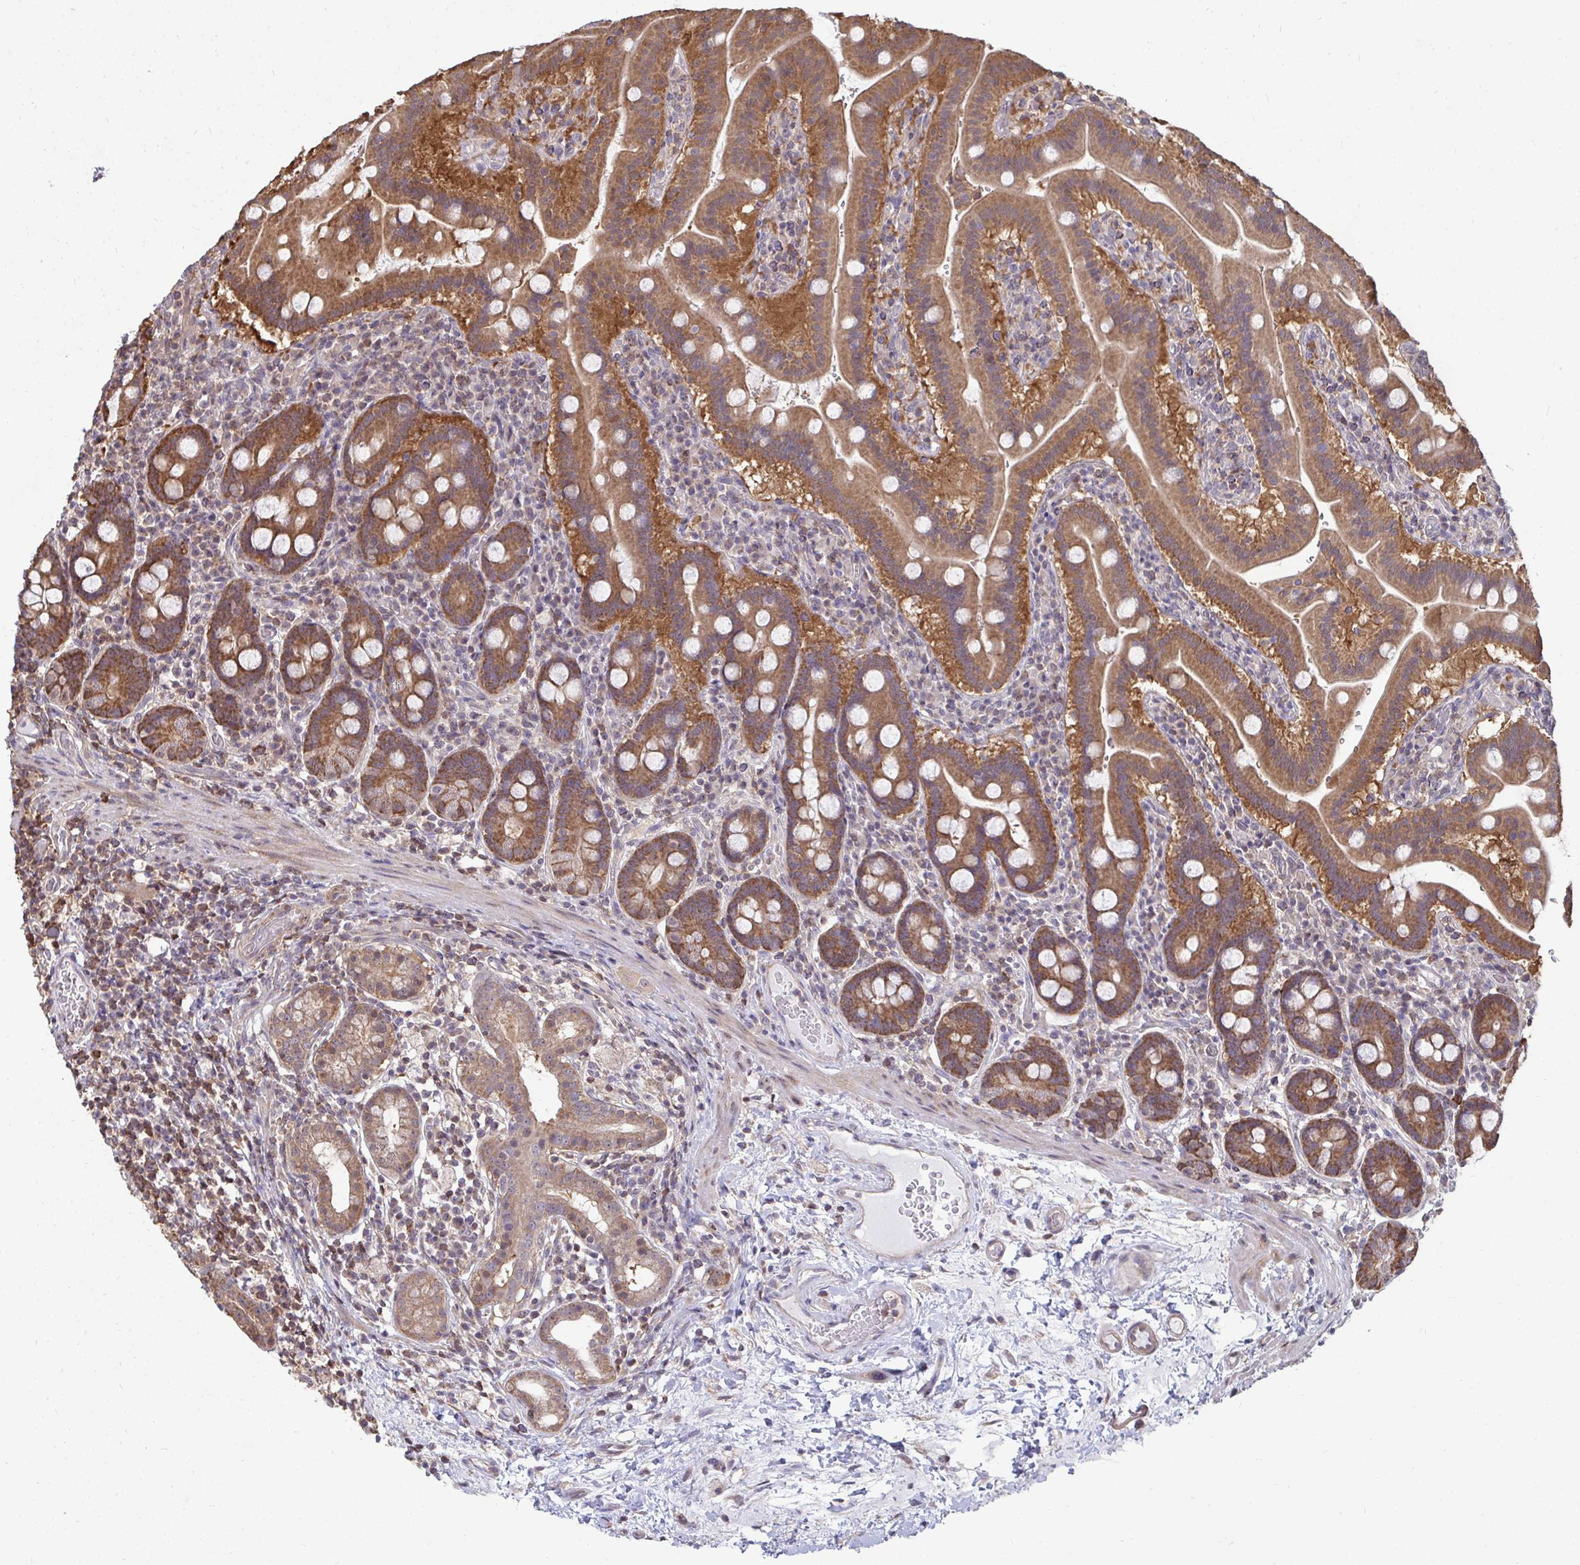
{"staining": {"intensity": "moderate", "quantity": ">75%", "location": "cytoplasmic/membranous"}, "tissue": "small intestine", "cell_type": "Glandular cells", "image_type": "normal", "snomed": [{"axis": "morphology", "description": "Normal tissue, NOS"}, {"axis": "topography", "description": "Small intestine"}], "caption": "Small intestine stained with immunohistochemistry reveals moderate cytoplasmic/membranous positivity in approximately >75% of glandular cells. (IHC, brightfield microscopy, high magnification).", "gene": "DNAJA2", "patient": {"sex": "male", "age": 26}}